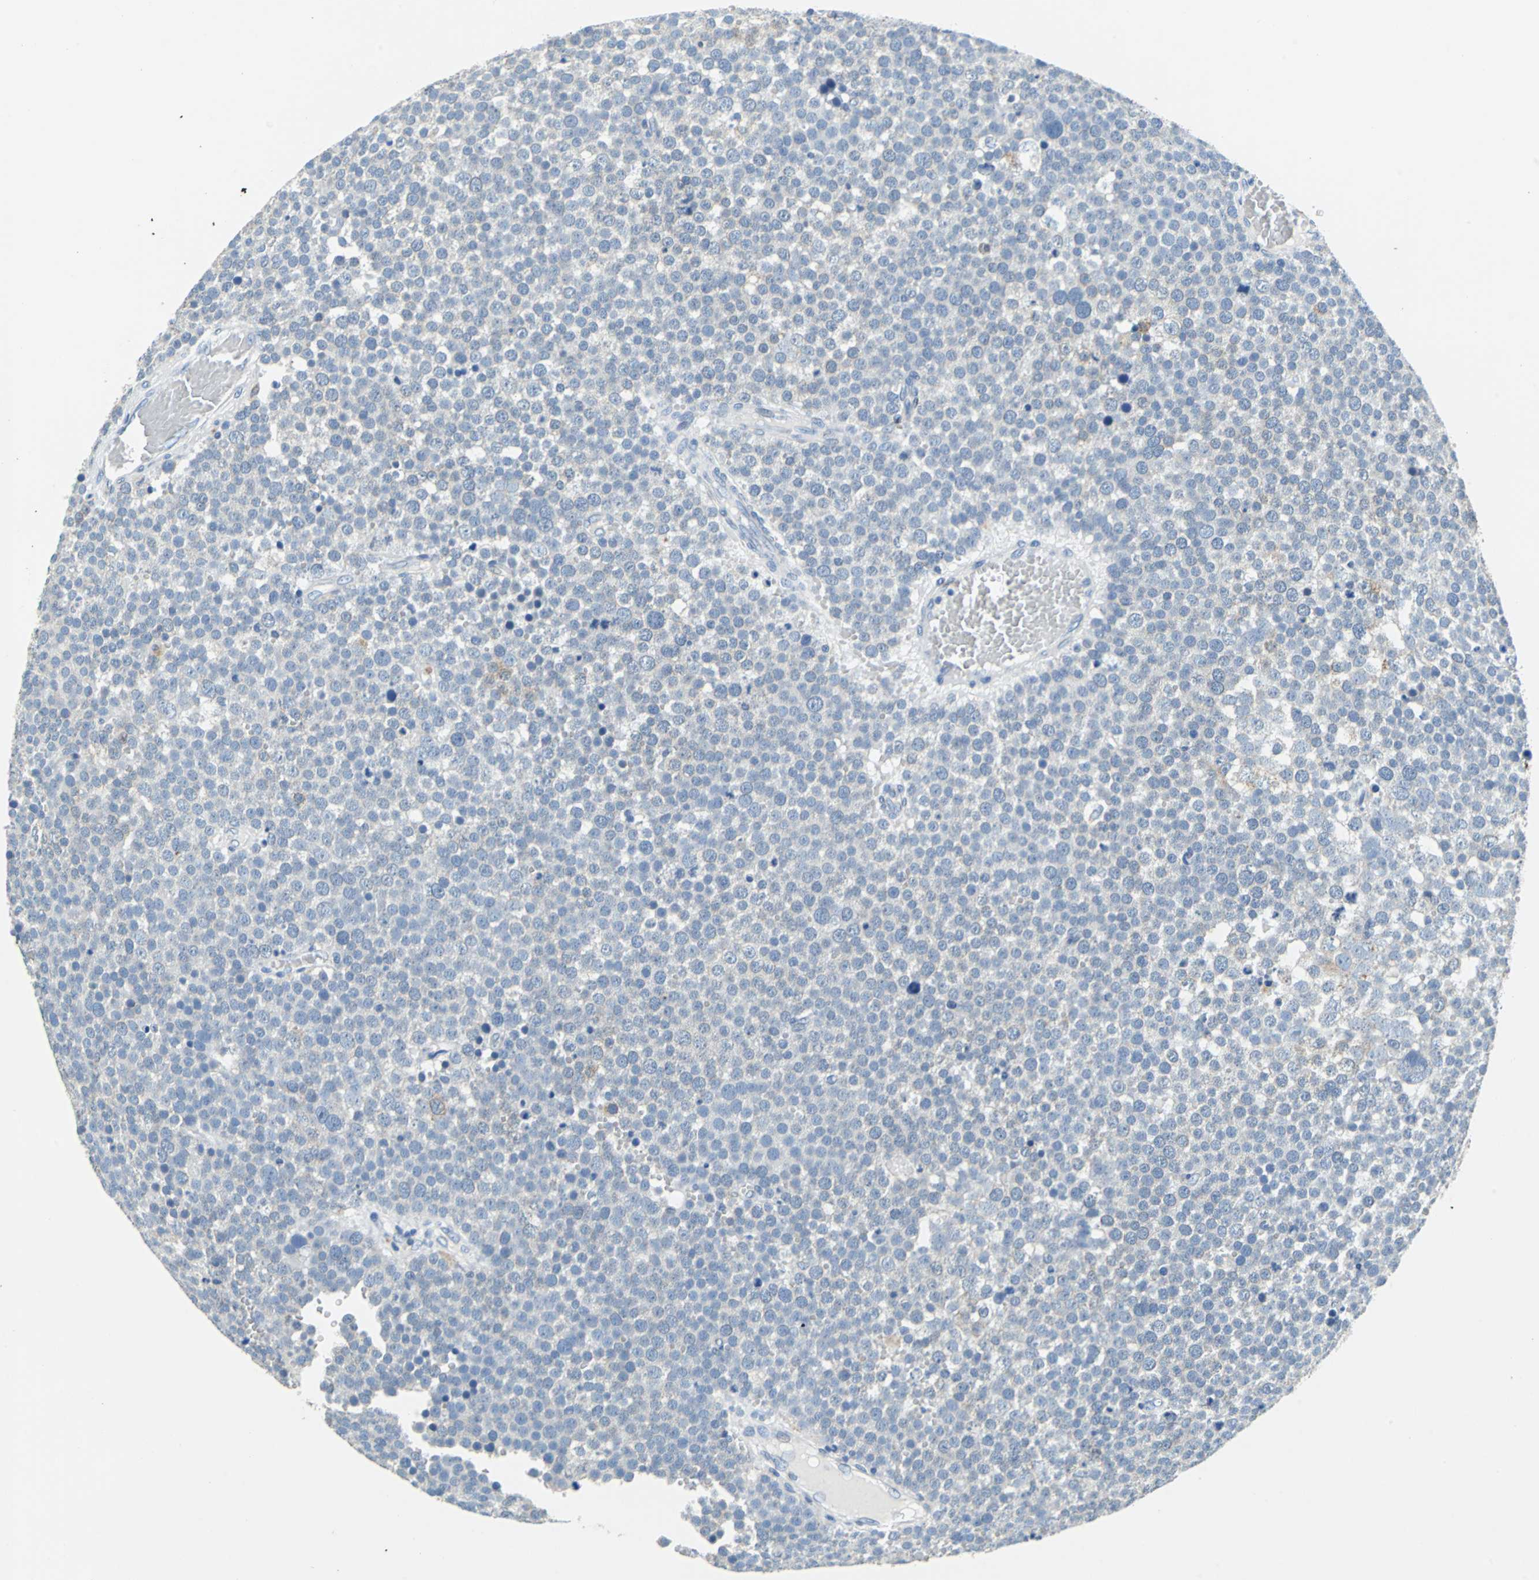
{"staining": {"intensity": "negative", "quantity": "none", "location": "none"}, "tissue": "testis cancer", "cell_type": "Tumor cells", "image_type": "cancer", "snomed": [{"axis": "morphology", "description": "Seminoma, NOS"}, {"axis": "topography", "description": "Testis"}], "caption": "Immunohistochemistry histopathology image of testis cancer stained for a protein (brown), which reveals no staining in tumor cells.", "gene": "TEX264", "patient": {"sex": "male", "age": 71}}